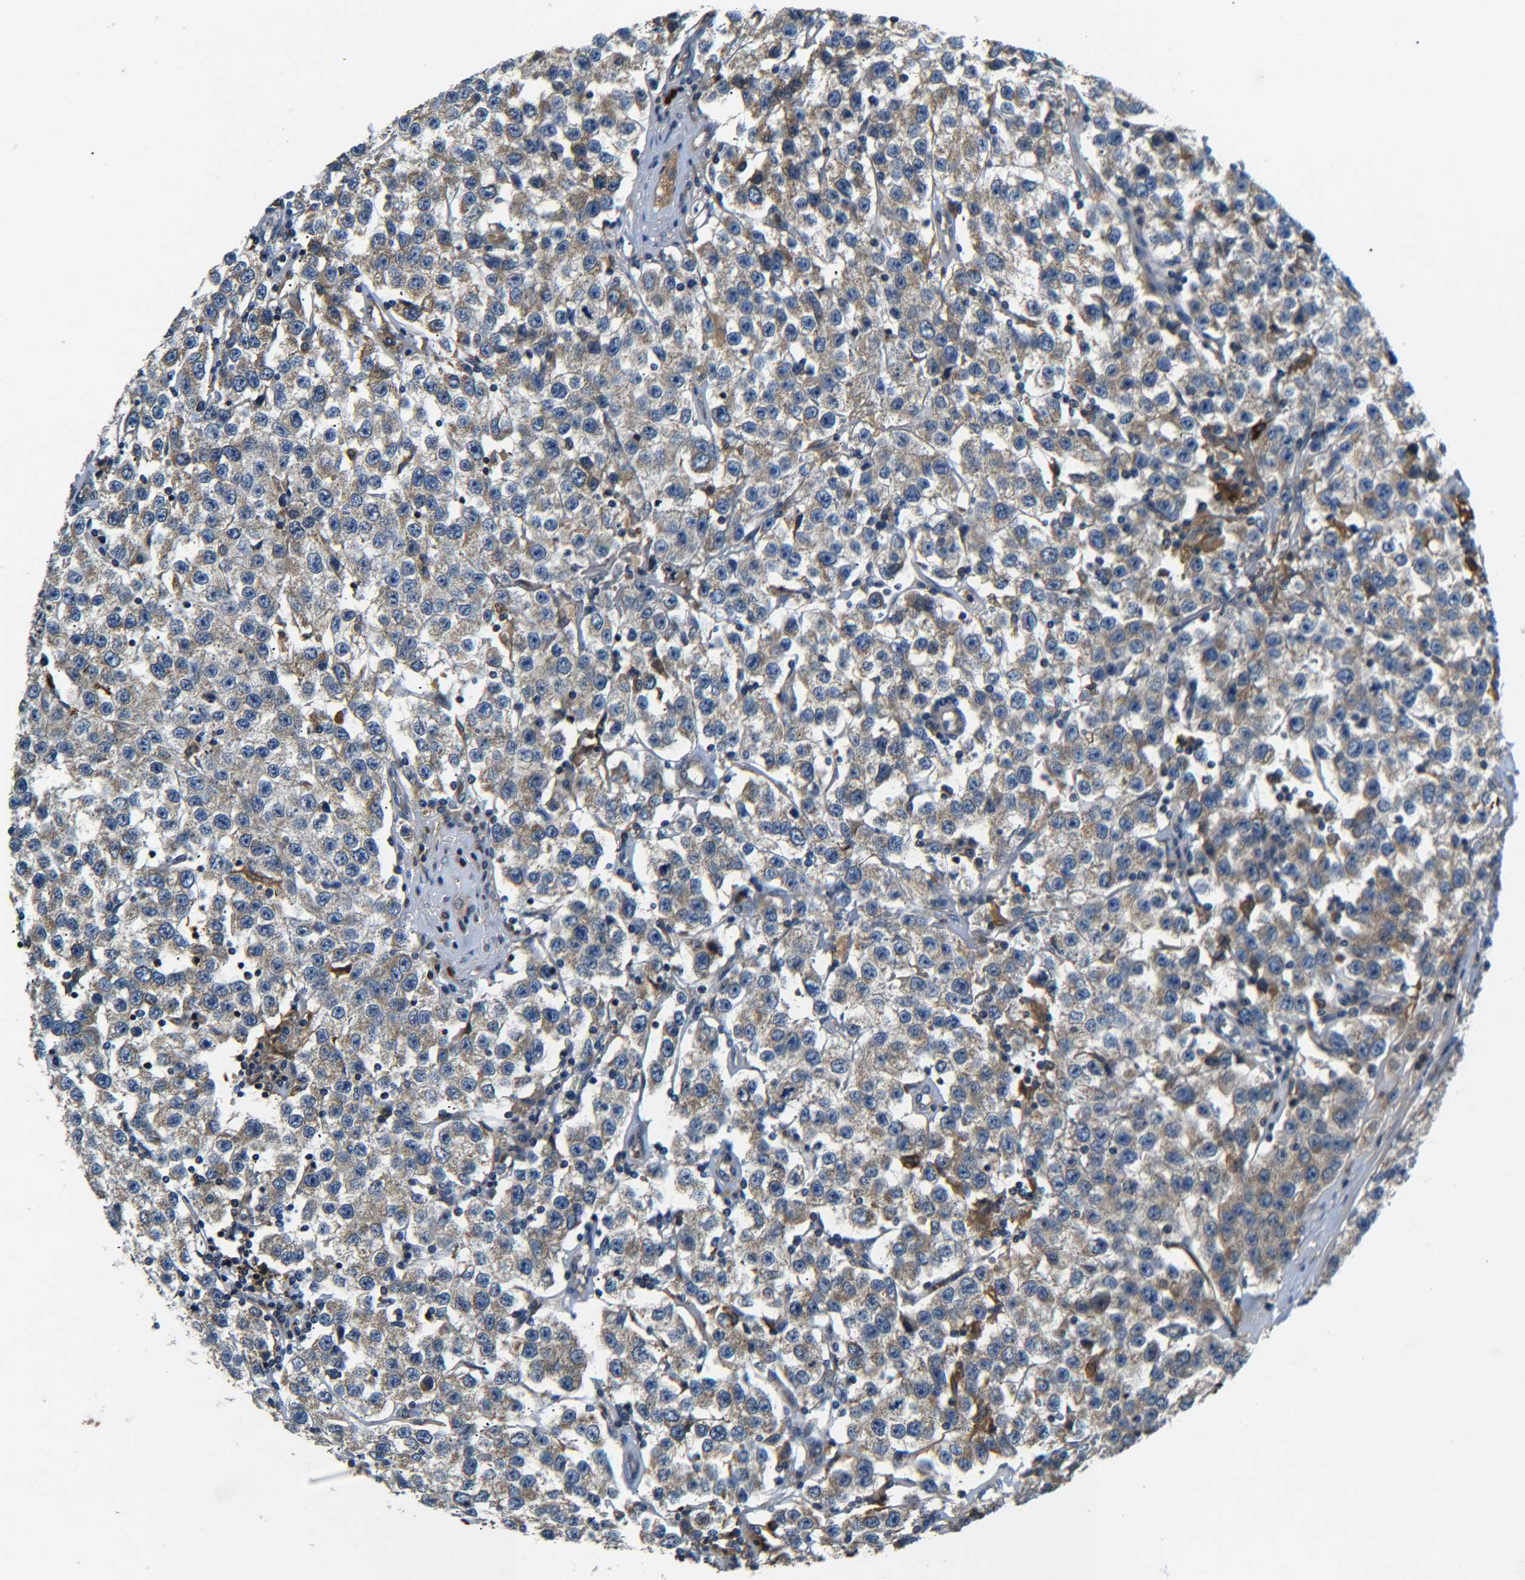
{"staining": {"intensity": "moderate", "quantity": "25%-75%", "location": "cytoplasmic/membranous"}, "tissue": "testis cancer", "cell_type": "Tumor cells", "image_type": "cancer", "snomed": [{"axis": "morphology", "description": "Seminoma, NOS"}, {"axis": "topography", "description": "Testis"}], "caption": "Immunohistochemistry (IHC) of seminoma (testis) demonstrates medium levels of moderate cytoplasmic/membranous expression in about 25%-75% of tumor cells.", "gene": "RAB1B", "patient": {"sex": "male", "age": 52}}